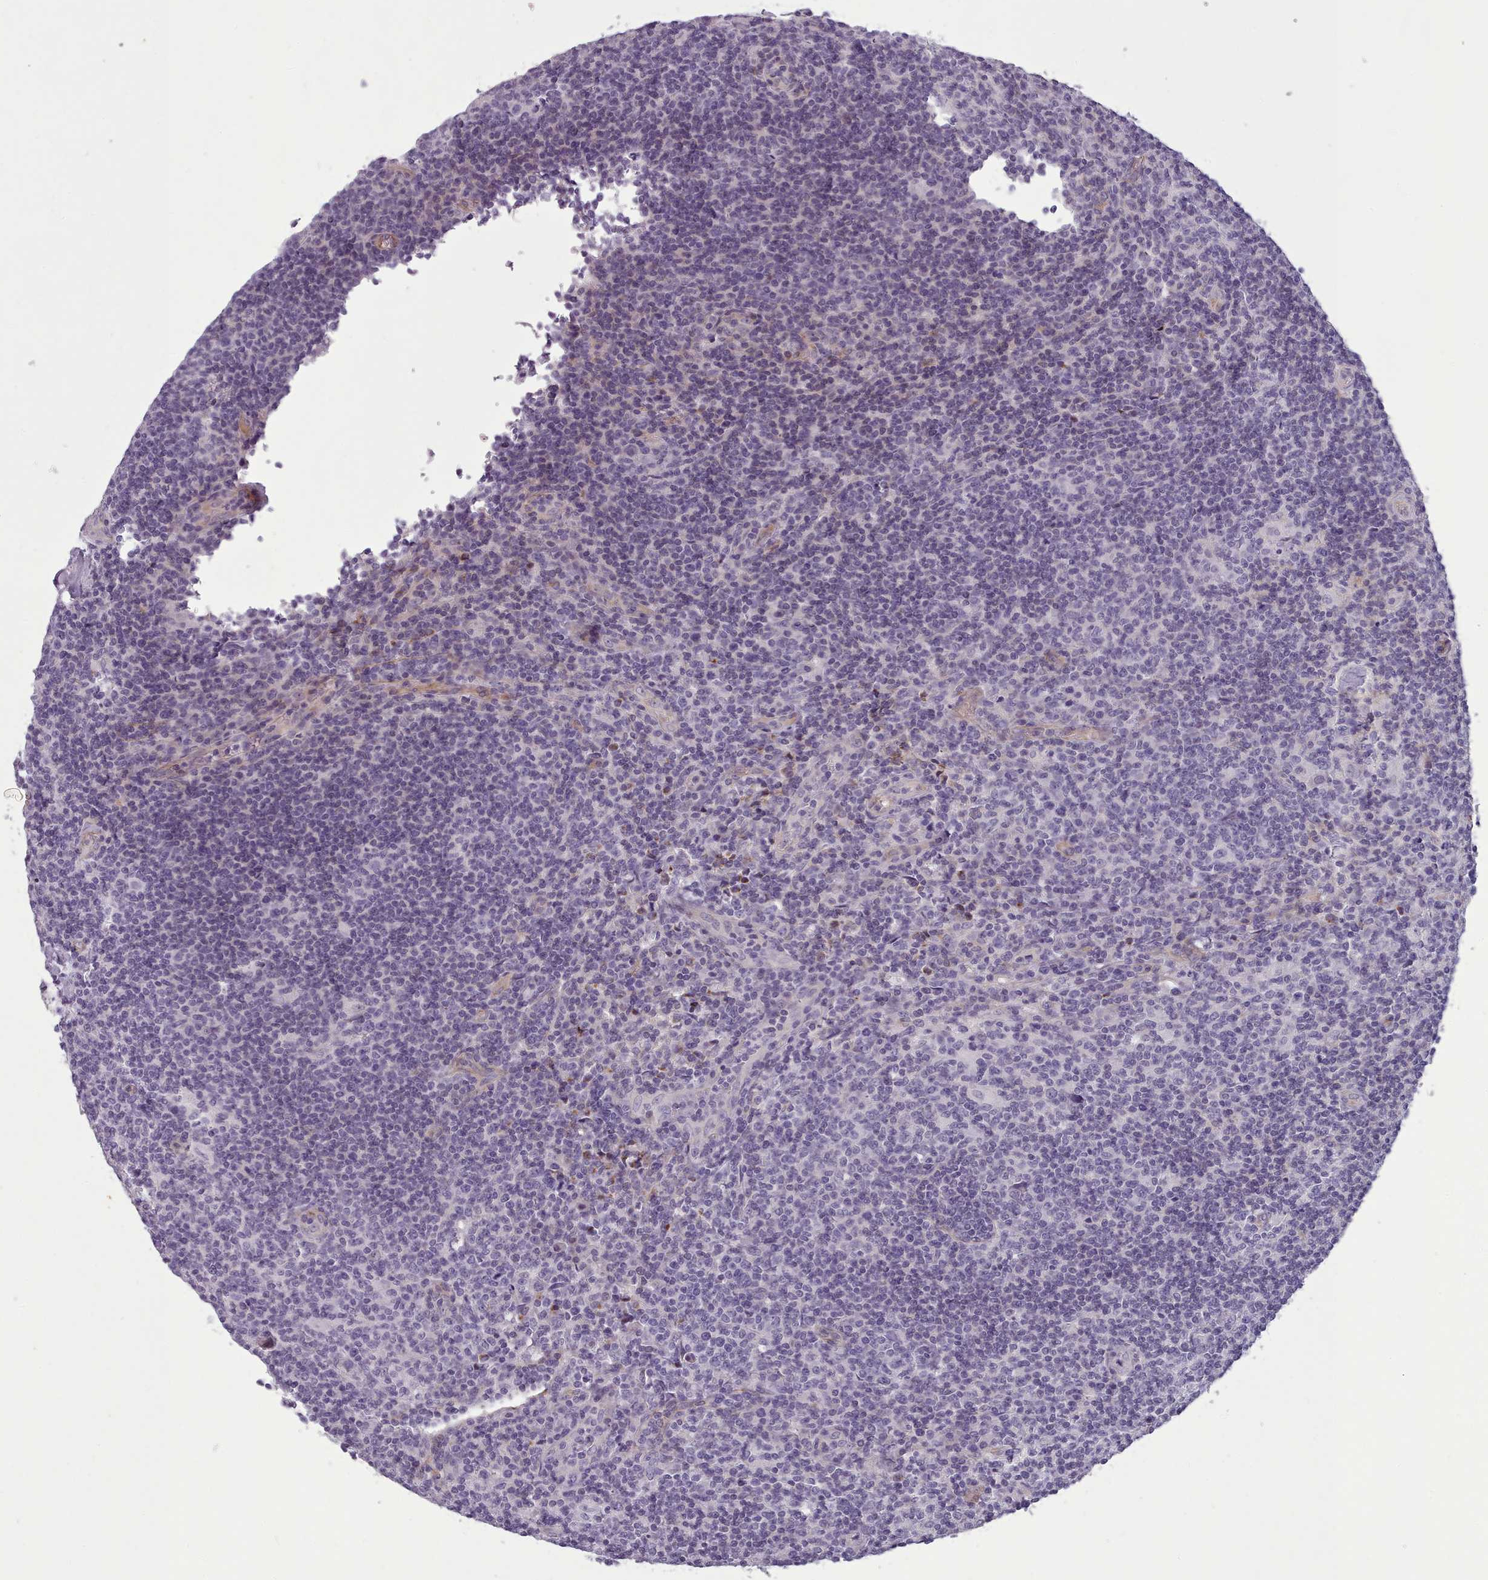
{"staining": {"intensity": "negative", "quantity": "none", "location": "none"}, "tissue": "lymphoma", "cell_type": "Tumor cells", "image_type": "cancer", "snomed": [{"axis": "morphology", "description": "Hodgkin's disease, NOS"}, {"axis": "topography", "description": "Lymph node"}], "caption": "The histopathology image demonstrates no staining of tumor cells in lymphoma.", "gene": "PLD4", "patient": {"sex": "male", "age": 83}}